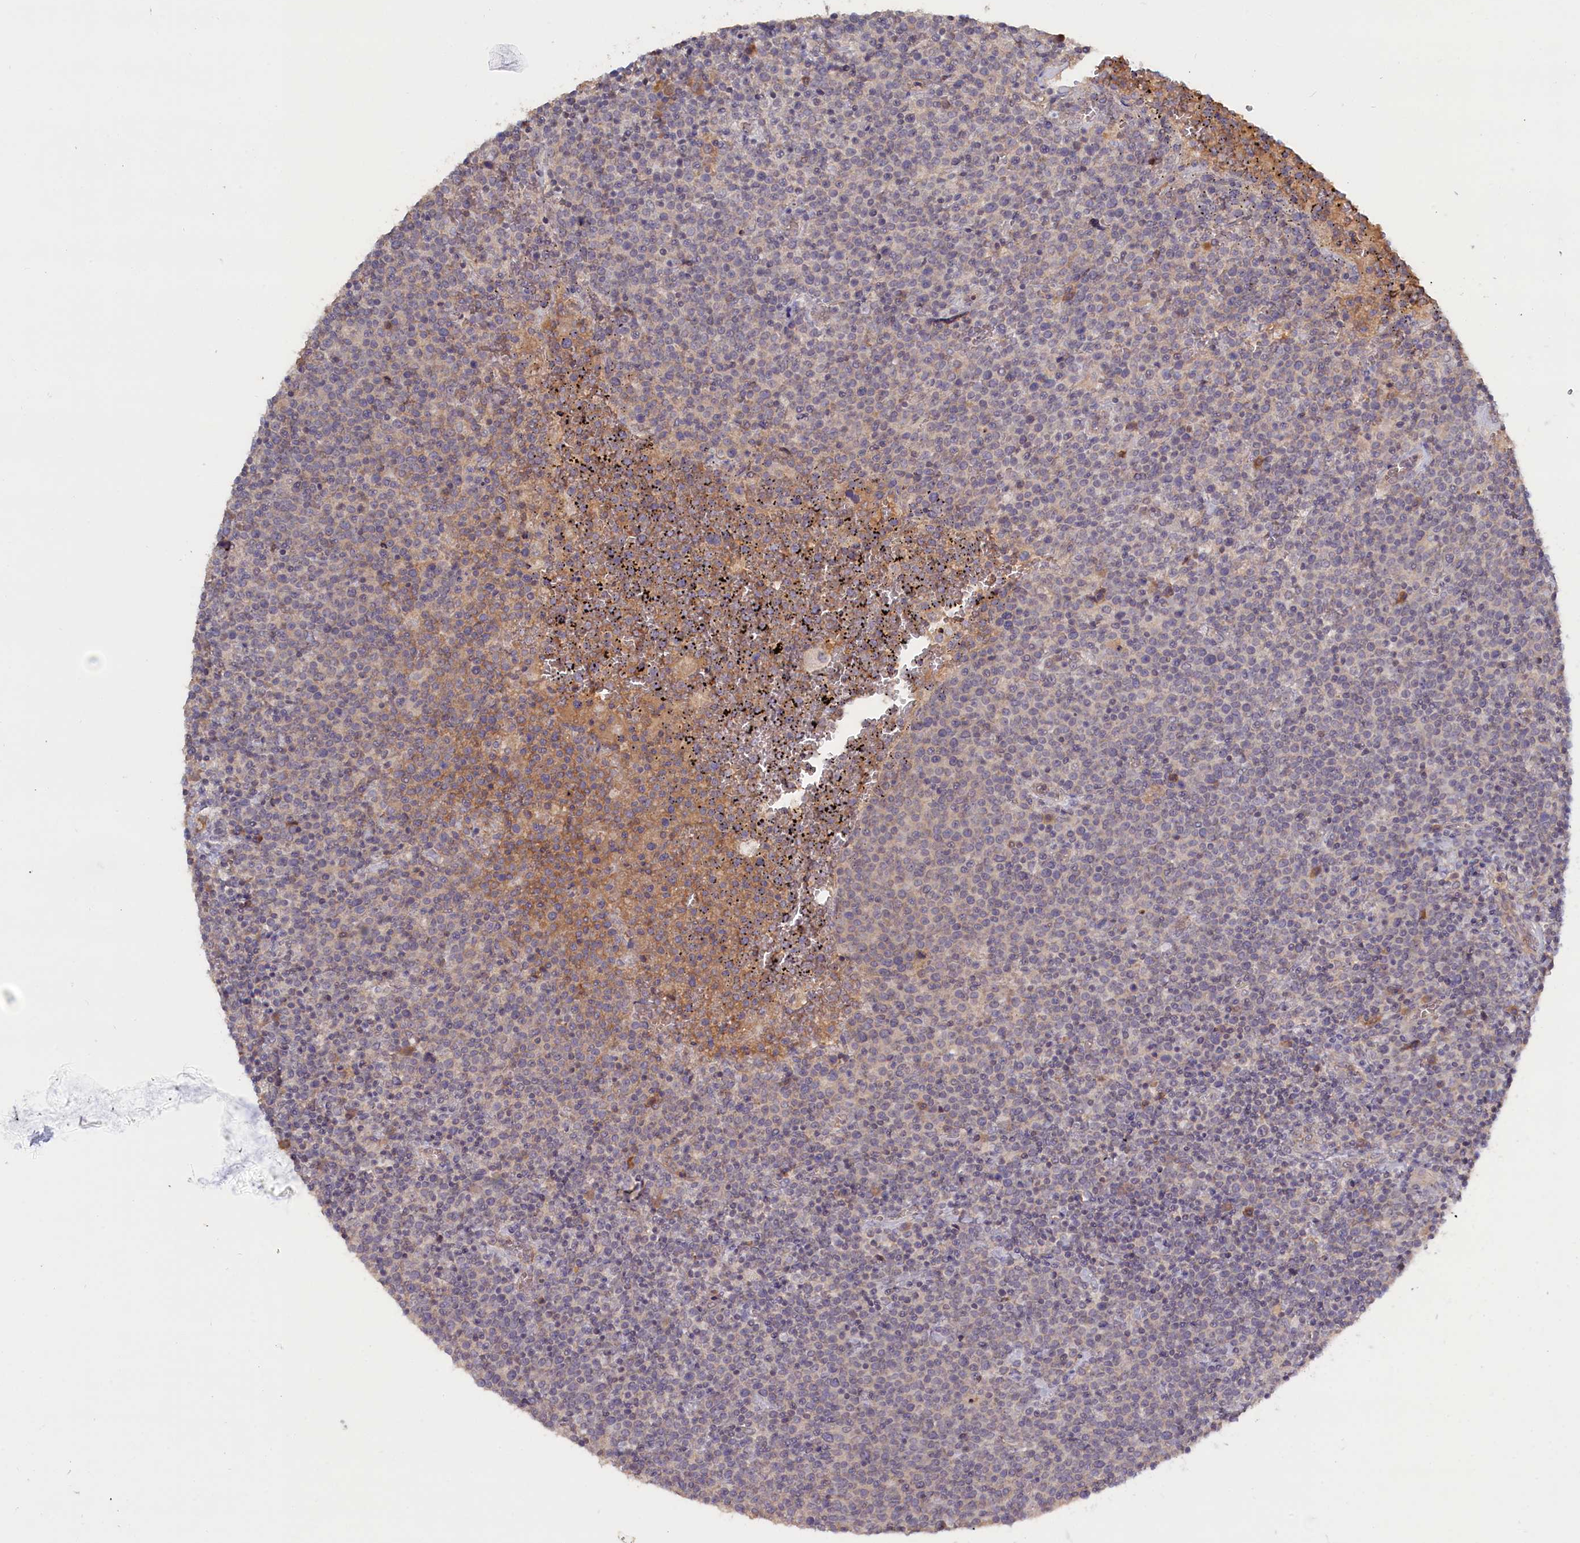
{"staining": {"intensity": "negative", "quantity": "none", "location": "none"}, "tissue": "lymphoma", "cell_type": "Tumor cells", "image_type": "cancer", "snomed": [{"axis": "morphology", "description": "Malignant lymphoma, non-Hodgkin's type, High grade"}, {"axis": "topography", "description": "Lymph node"}], "caption": "Tumor cells are negative for protein expression in human high-grade malignant lymphoma, non-Hodgkin's type.", "gene": "CELF5", "patient": {"sex": "male", "age": 61}}